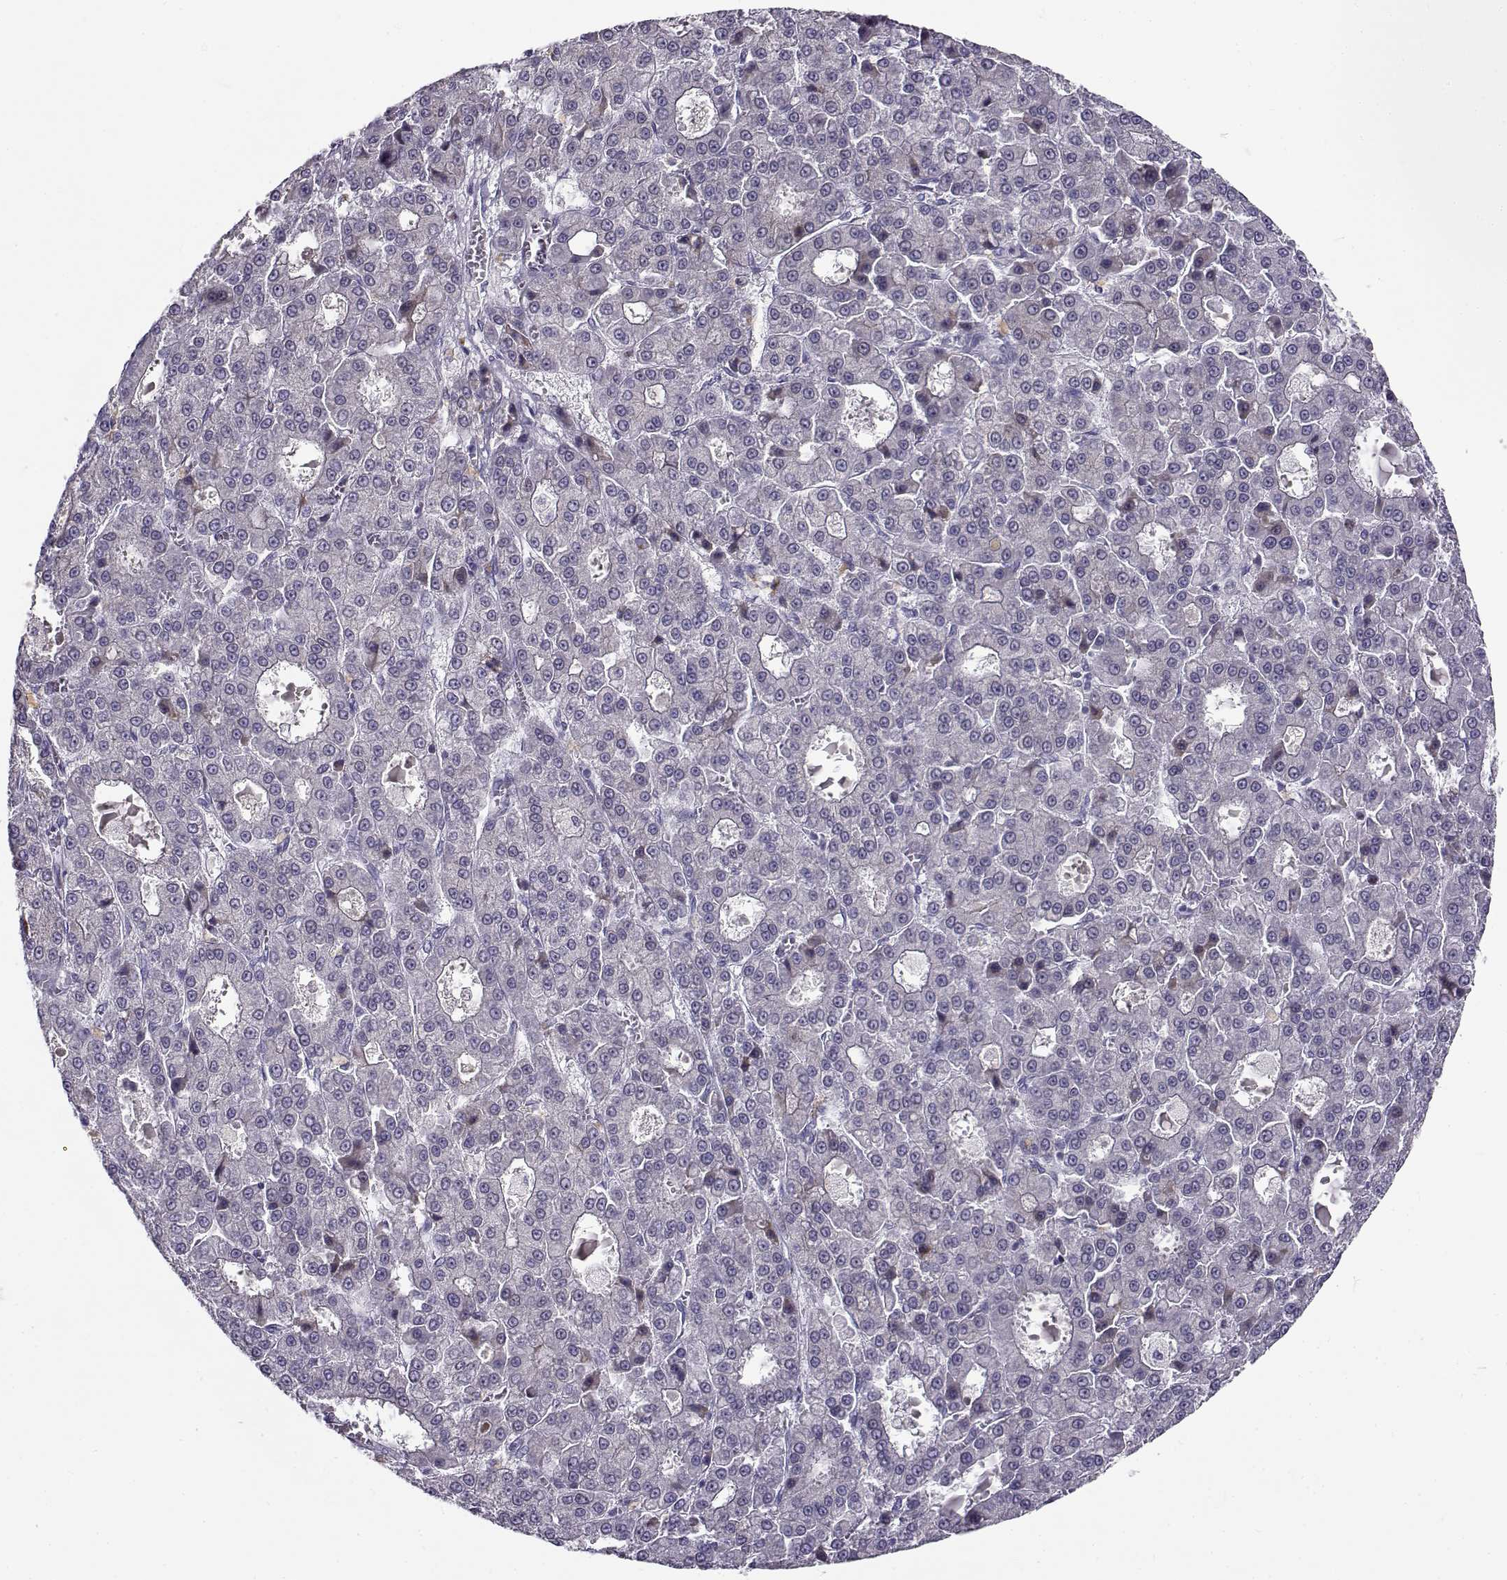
{"staining": {"intensity": "negative", "quantity": "none", "location": "none"}, "tissue": "liver cancer", "cell_type": "Tumor cells", "image_type": "cancer", "snomed": [{"axis": "morphology", "description": "Carcinoma, Hepatocellular, NOS"}, {"axis": "topography", "description": "Liver"}], "caption": "Liver cancer (hepatocellular carcinoma) was stained to show a protein in brown. There is no significant expression in tumor cells.", "gene": "NPW", "patient": {"sex": "male", "age": 70}}